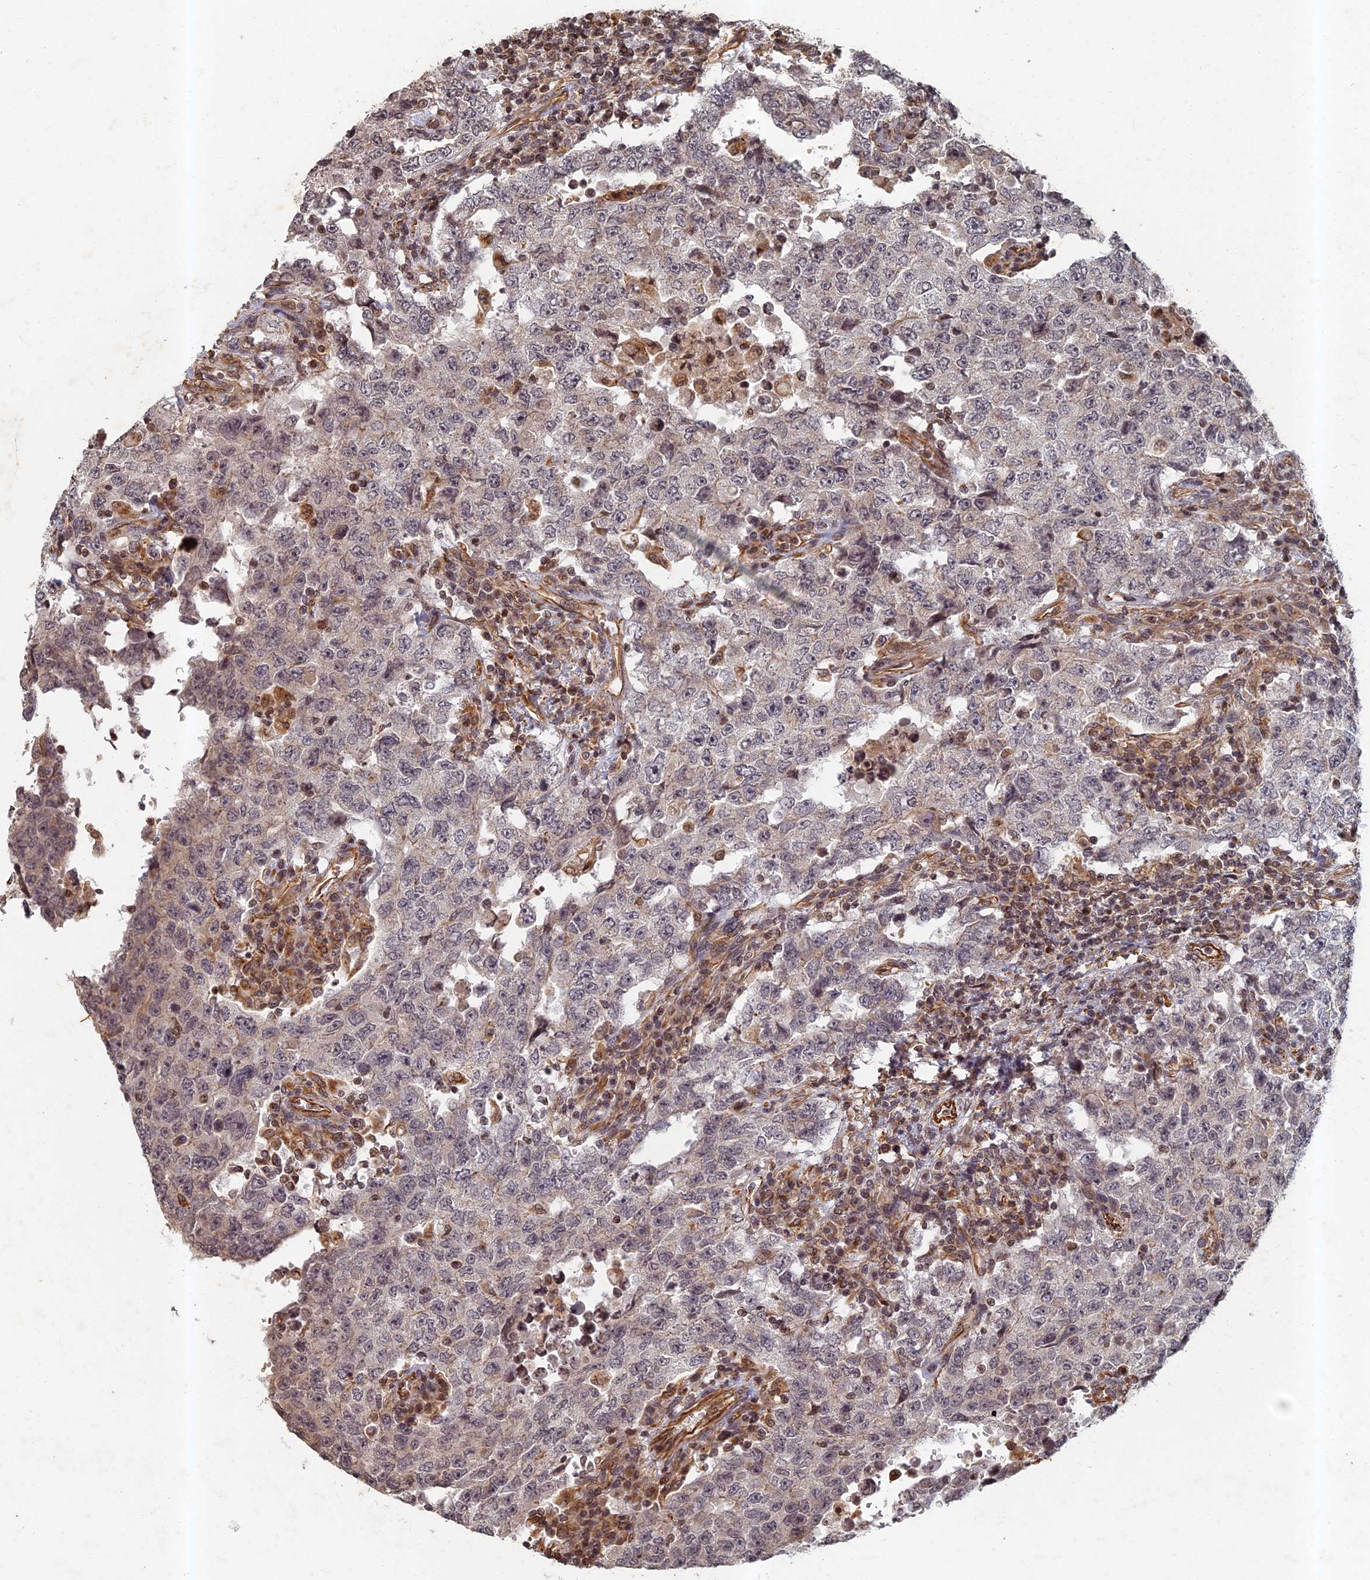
{"staining": {"intensity": "negative", "quantity": "none", "location": "none"}, "tissue": "testis cancer", "cell_type": "Tumor cells", "image_type": "cancer", "snomed": [{"axis": "morphology", "description": "Carcinoma, Embryonal, NOS"}, {"axis": "topography", "description": "Testis"}], "caption": "IHC of testis cancer reveals no positivity in tumor cells.", "gene": "ABCB10", "patient": {"sex": "male", "age": 26}}